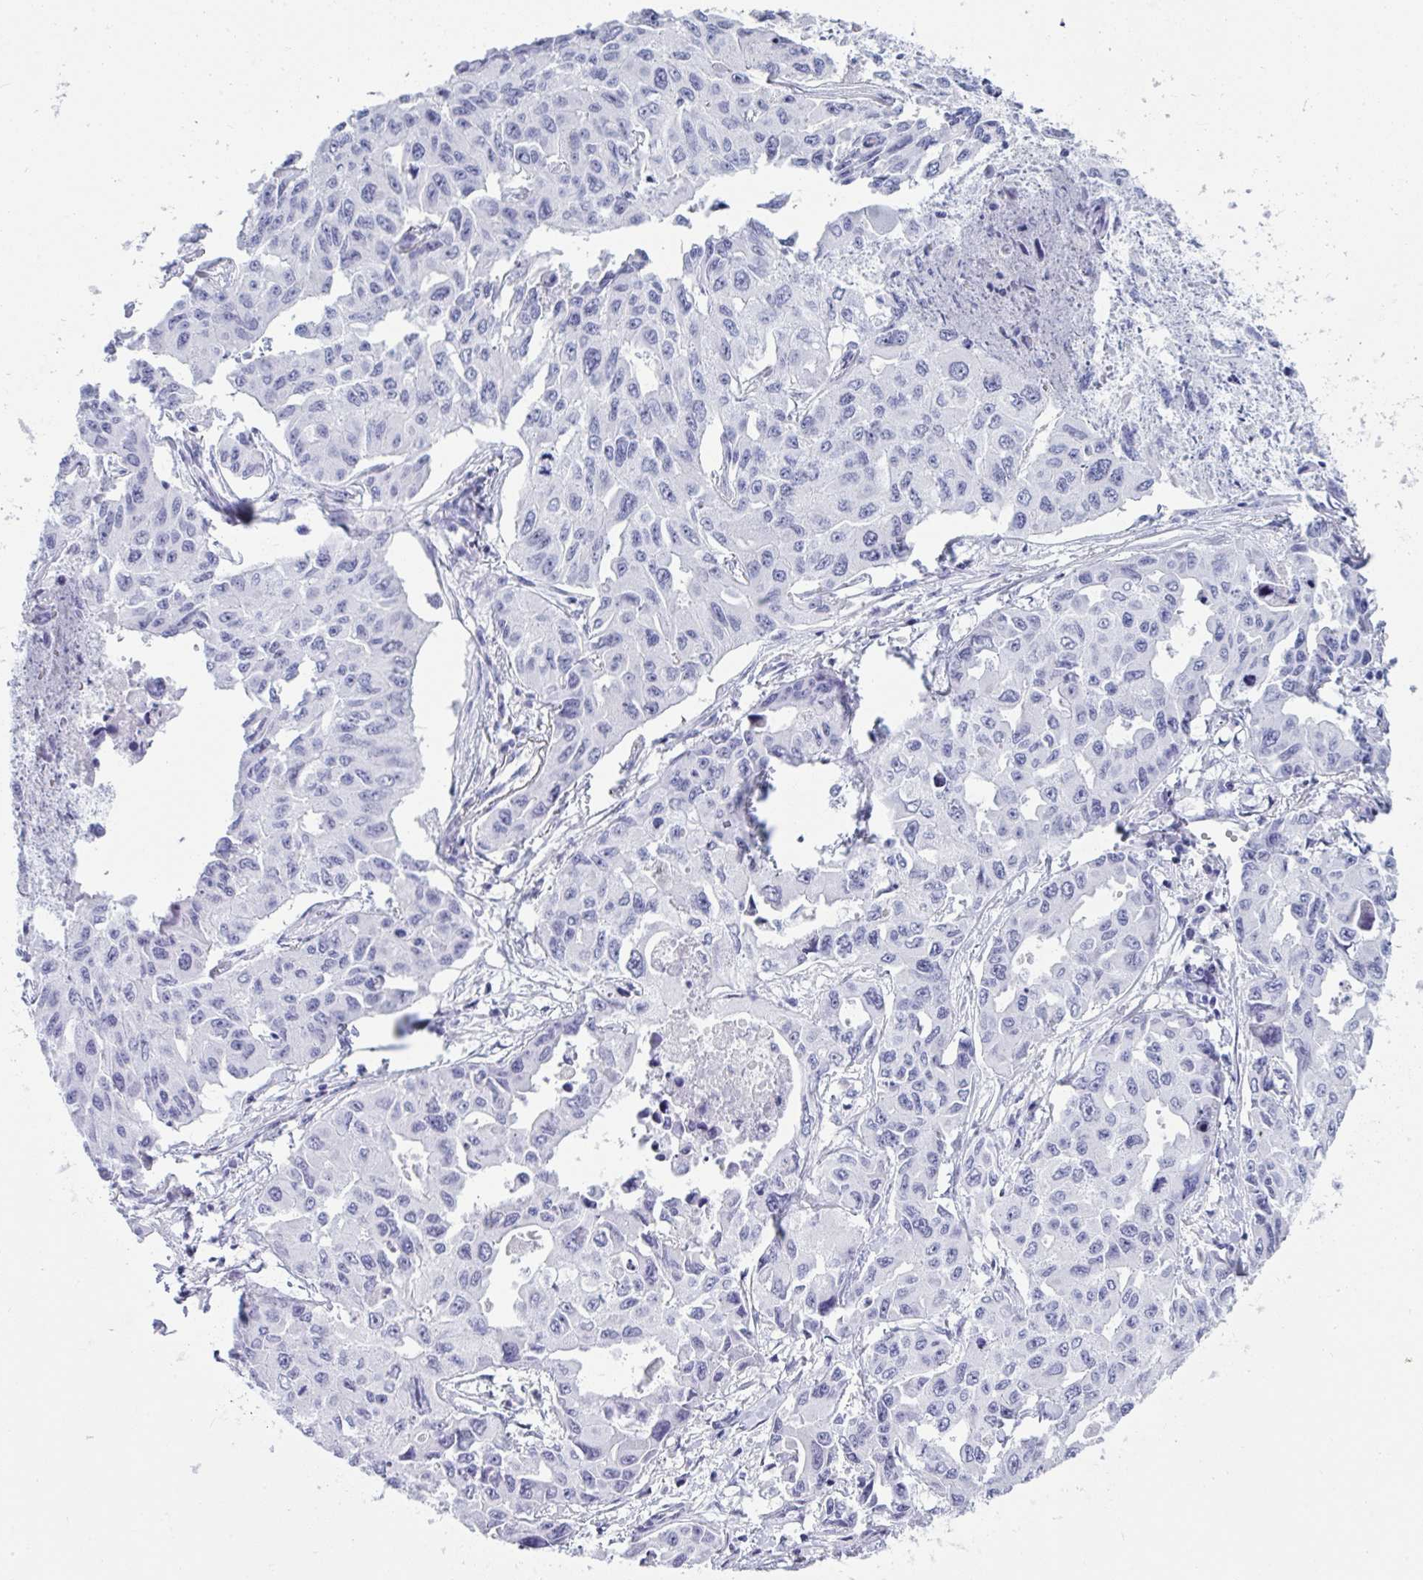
{"staining": {"intensity": "negative", "quantity": "none", "location": "none"}, "tissue": "lung cancer", "cell_type": "Tumor cells", "image_type": "cancer", "snomed": [{"axis": "morphology", "description": "Adenocarcinoma, NOS"}, {"axis": "topography", "description": "Lung"}], "caption": "Human lung adenocarcinoma stained for a protein using immunohistochemistry shows no staining in tumor cells.", "gene": "PRDM9", "patient": {"sex": "male", "age": 64}}